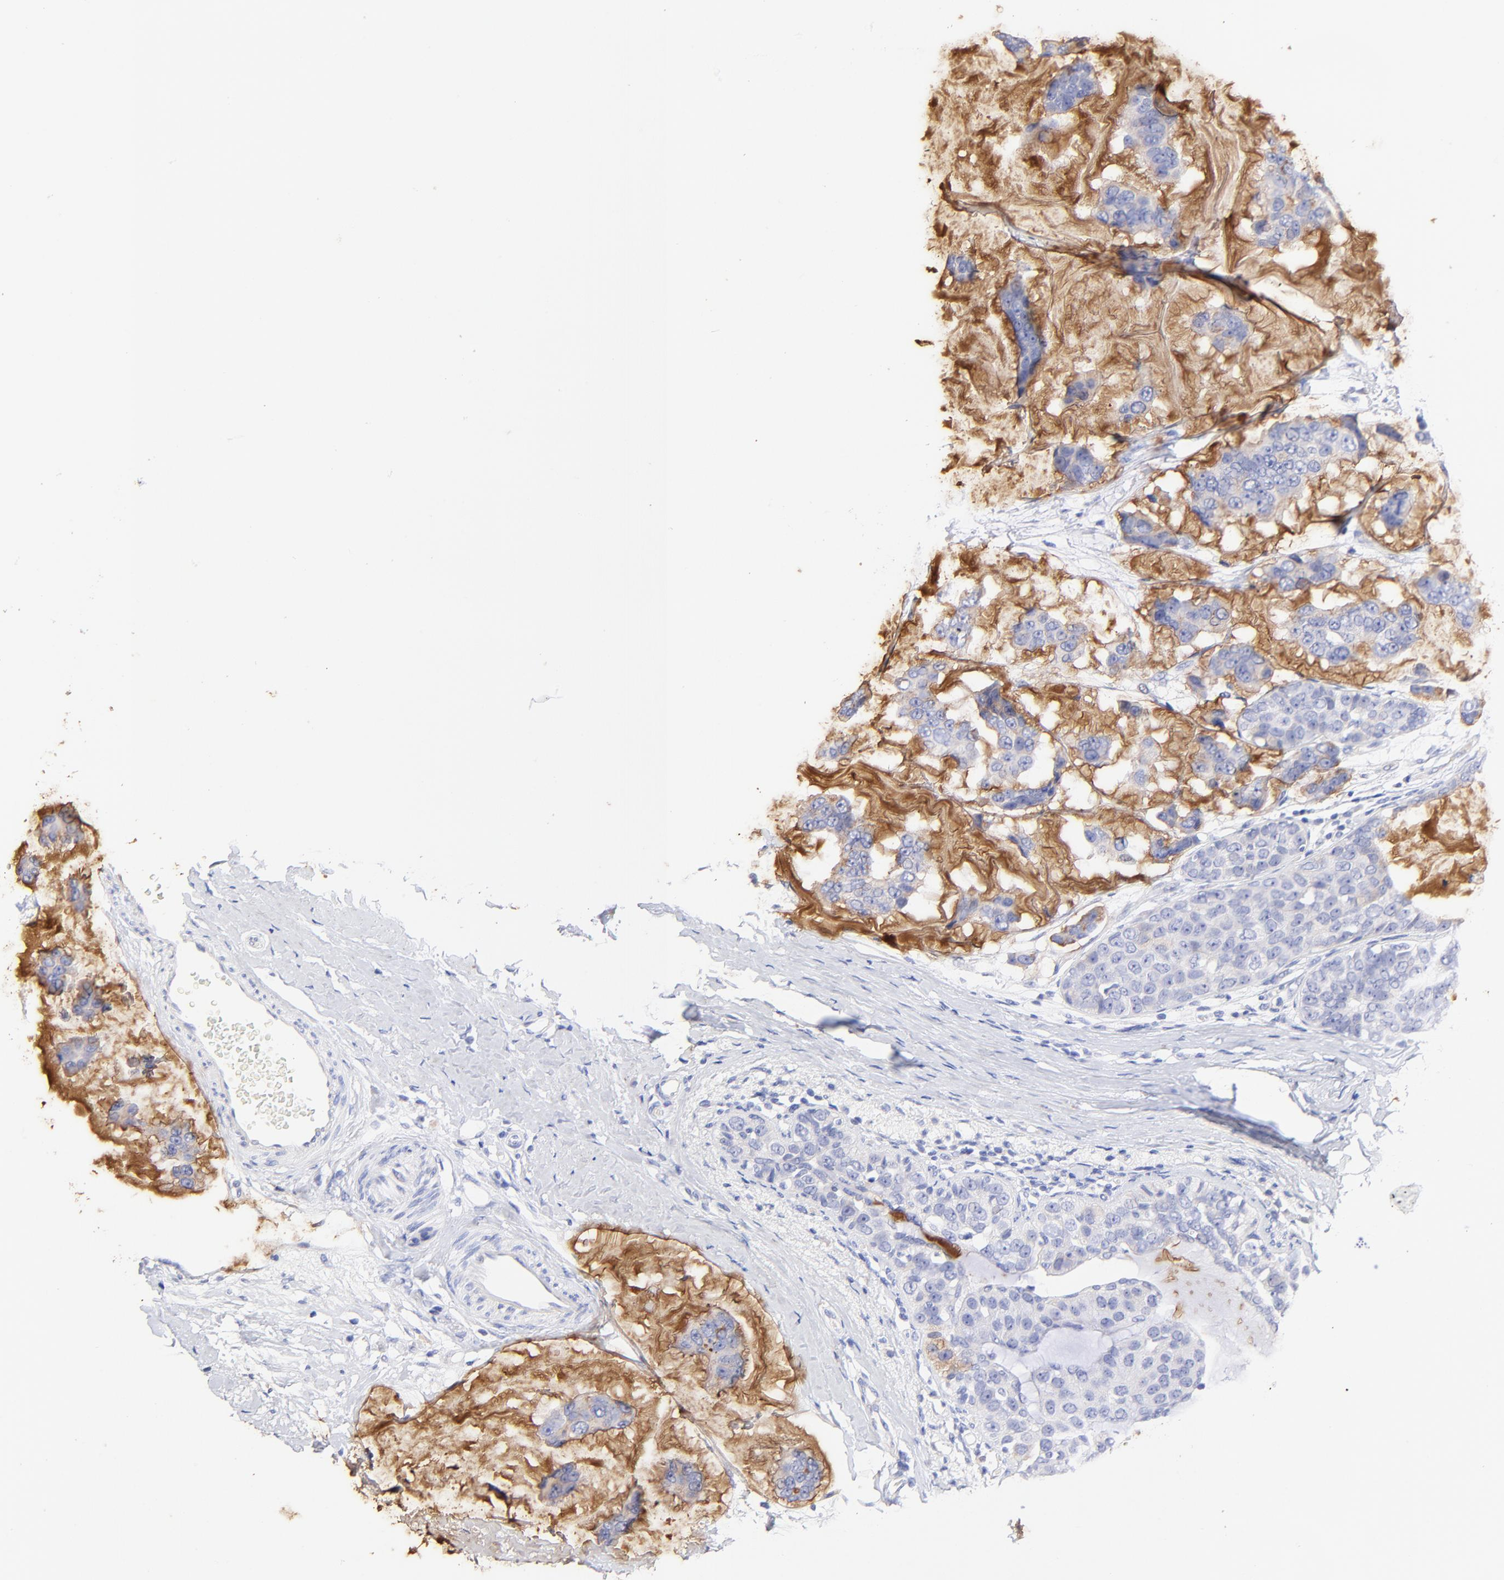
{"staining": {"intensity": "negative", "quantity": "none", "location": "none"}, "tissue": "breast cancer", "cell_type": "Tumor cells", "image_type": "cancer", "snomed": [{"axis": "morphology", "description": "Normal tissue, NOS"}, {"axis": "morphology", "description": "Duct carcinoma"}, {"axis": "topography", "description": "Breast"}], "caption": "This is a histopathology image of immunohistochemistry (IHC) staining of intraductal carcinoma (breast), which shows no staining in tumor cells. (DAB (3,3'-diaminobenzidine) immunohistochemistry (IHC) with hematoxylin counter stain).", "gene": "RAB3A", "patient": {"sex": "female", "age": 50}}